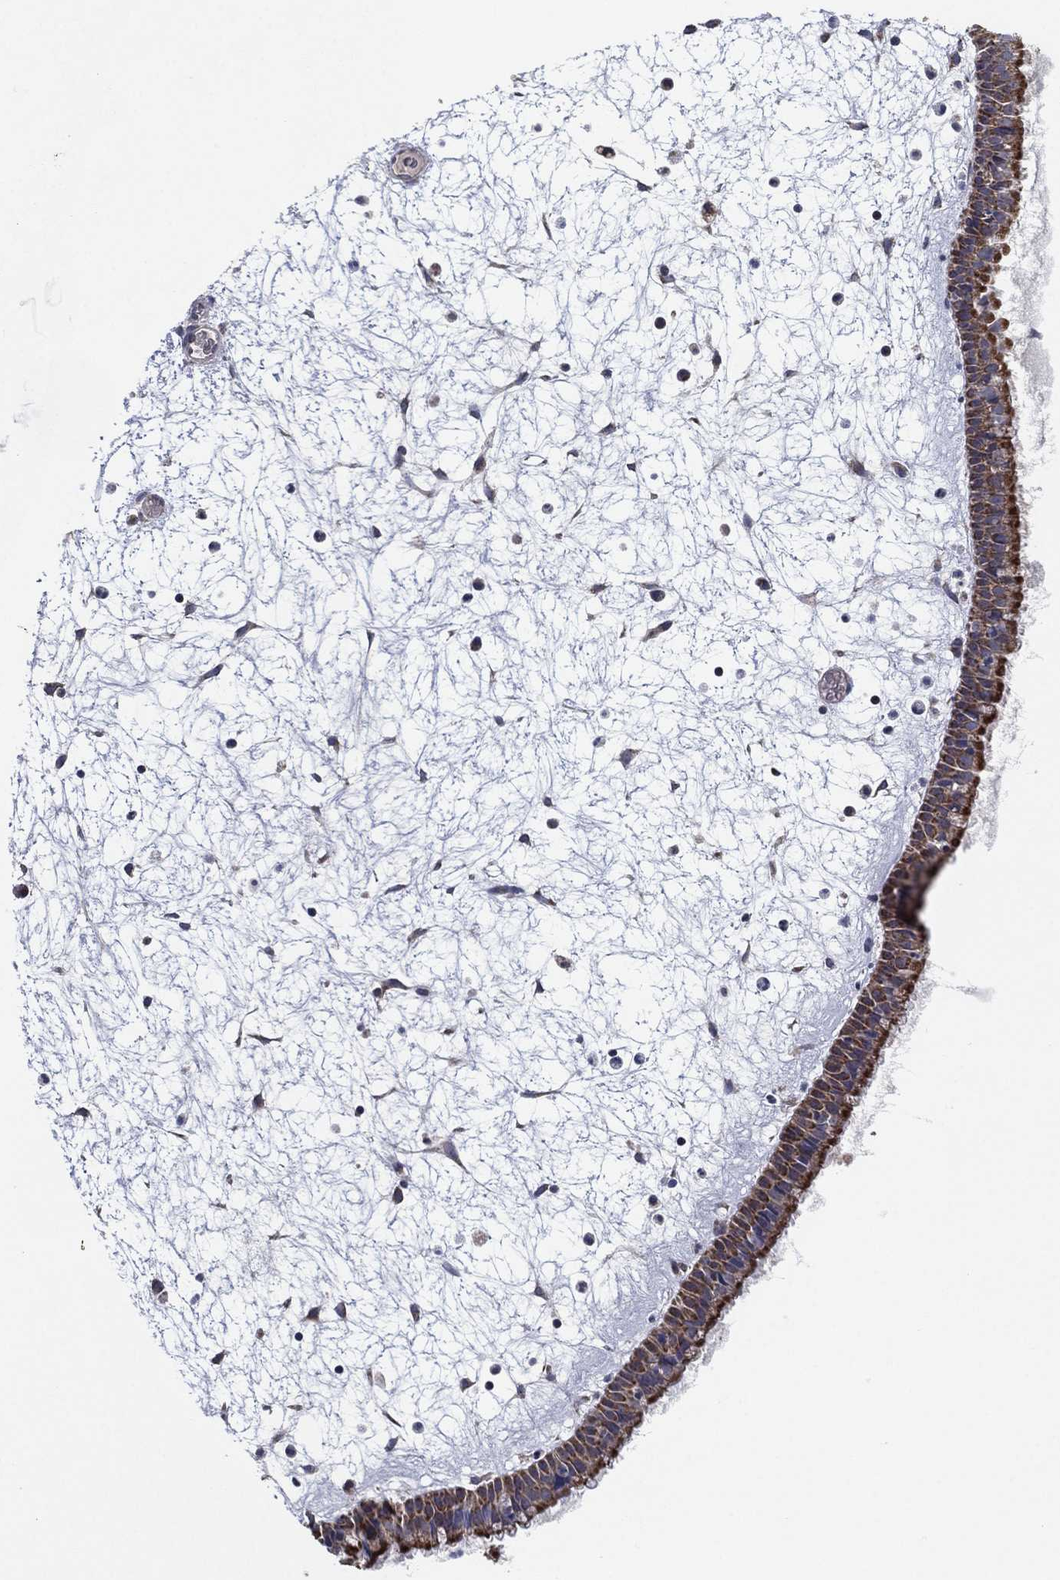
{"staining": {"intensity": "moderate", "quantity": ">75%", "location": "cytoplasmic/membranous"}, "tissue": "nasopharynx", "cell_type": "Respiratory epithelial cells", "image_type": "normal", "snomed": [{"axis": "morphology", "description": "Normal tissue, NOS"}, {"axis": "topography", "description": "Nasopharynx"}], "caption": "Brown immunohistochemical staining in benign human nasopharynx reveals moderate cytoplasmic/membranous expression in approximately >75% of respiratory epithelial cells. Using DAB (3,3'-diaminobenzidine) (brown) and hematoxylin (blue) stains, captured at high magnification using brightfield microscopy.", "gene": "PSMG4", "patient": {"sex": "male", "age": 58}}